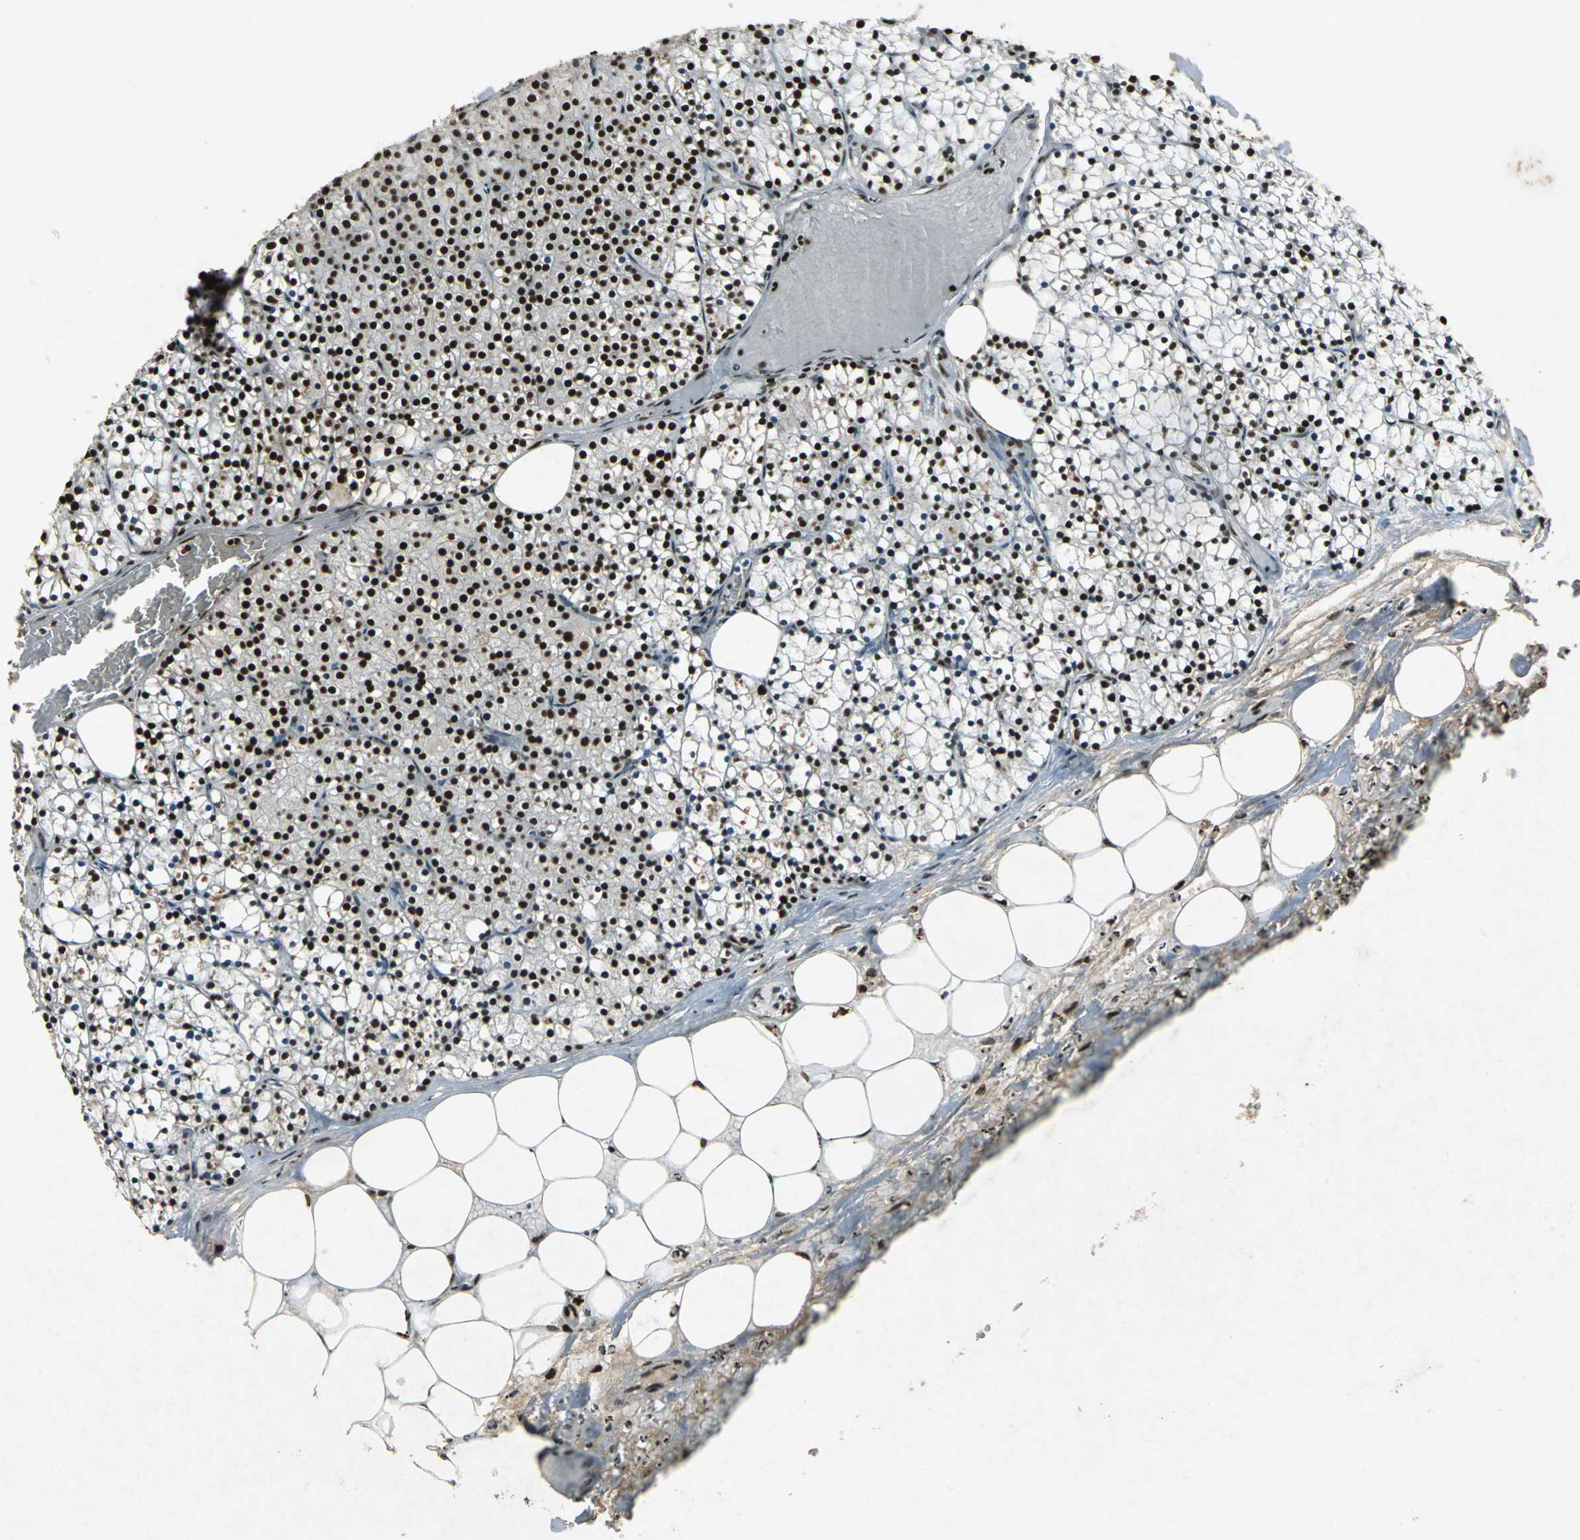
{"staining": {"intensity": "strong", "quantity": ">75%", "location": "nuclear"}, "tissue": "parathyroid gland", "cell_type": "Glandular cells", "image_type": "normal", "snomed": [{"axis": "morphology", "description": "Normal tissue, NOS"}, {"axis": "topography", "description": "Parathyroid gland"}], "caption": "A high amount of strong nuclear expression is seen in approximately >75% of glandular cells in unremarkable parathyroid gland. The staining was performed using DAB (3,3'-diaminobenzidine) to visualize the protein expression in brown, while the nuclei were stained in blue with hematoxylin (Magnification: 20x).", "gene": "ANP32A", "patient": {"sex": "female", "age": 63}}